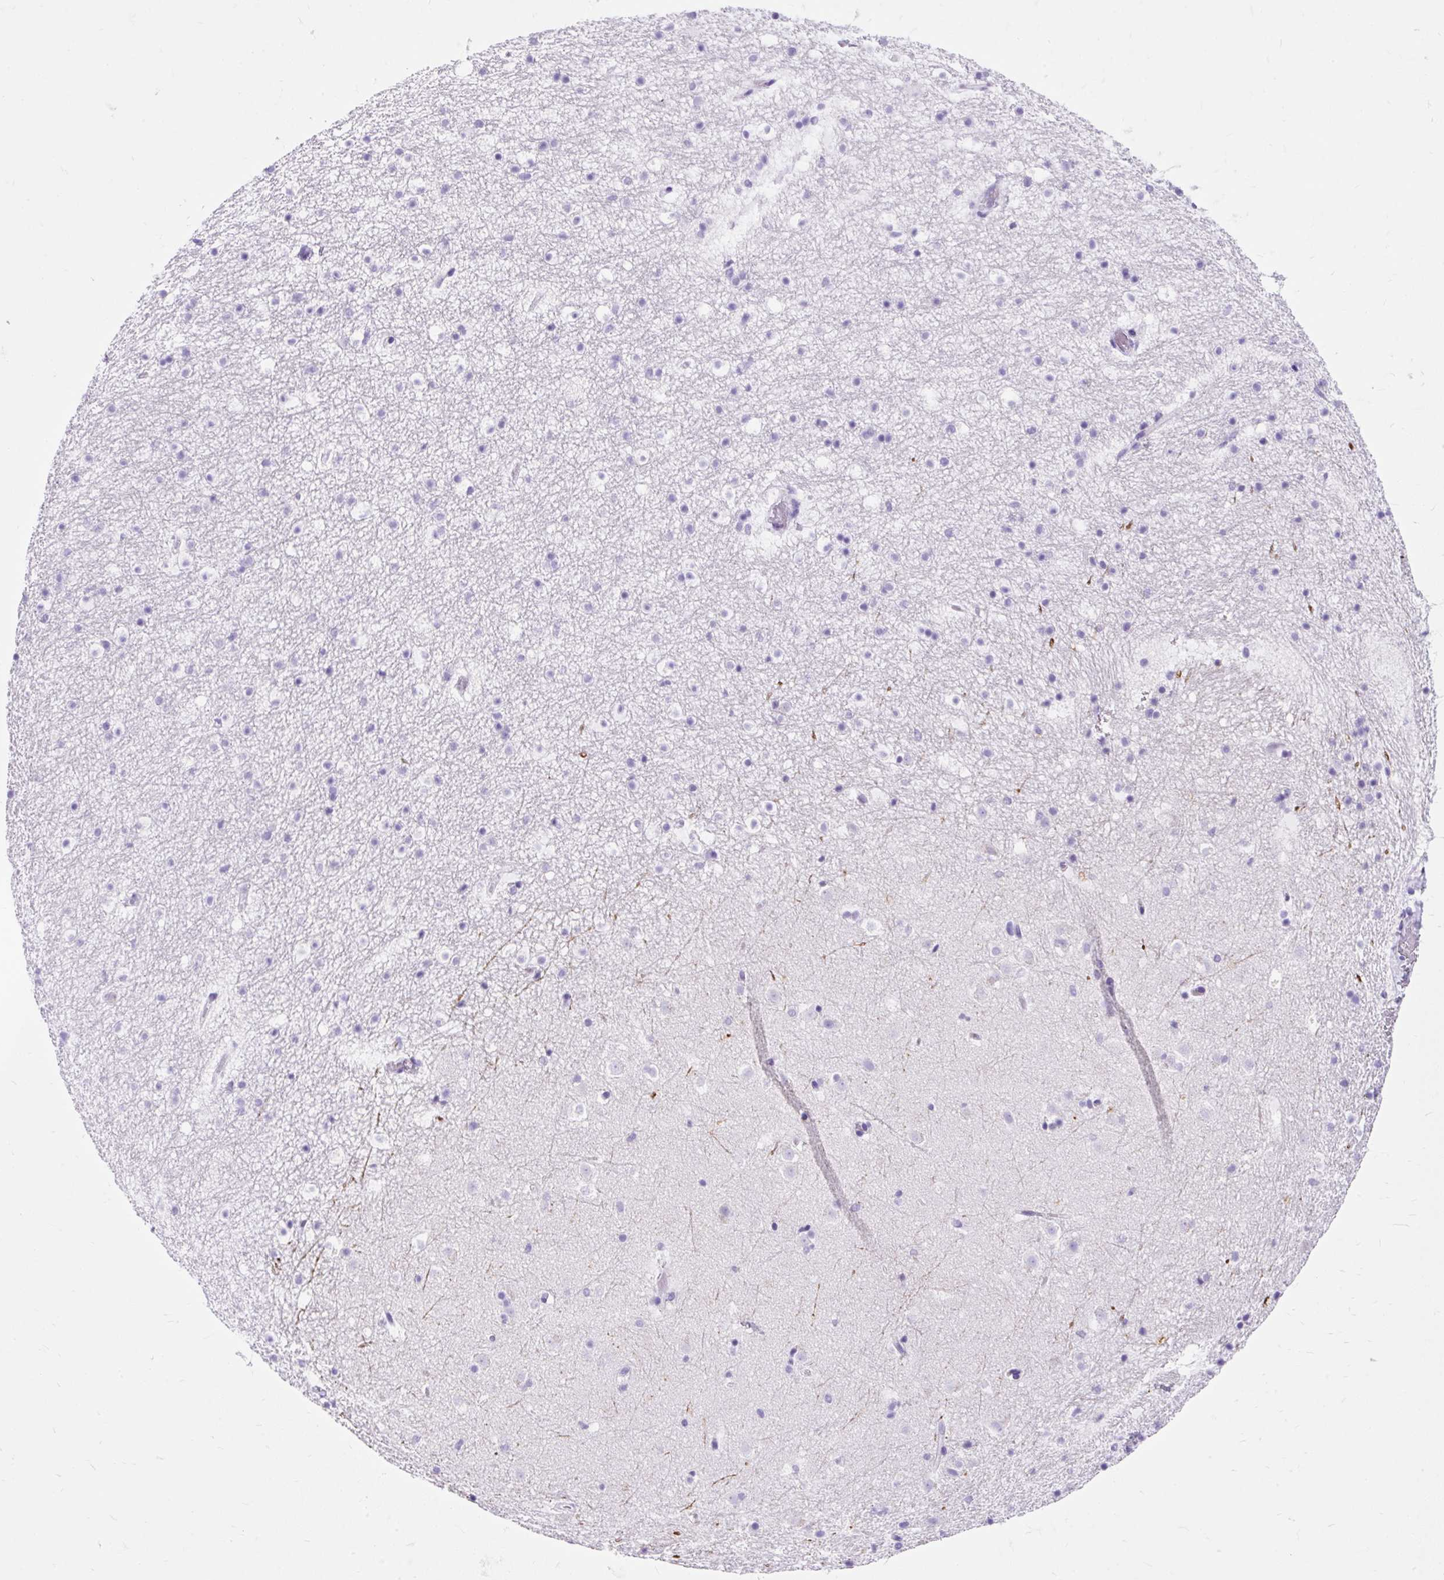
{"staining": {"intensity": "negative", "quantity": "none", "location": "none"}, "tissue": "caudate", "cell_type": "Glial cells", "image_type": "normal", "snomed": [{"axis": "morphology", "description": "Normal tissue, NOS"}, {"axis": "topography", "description": "Lateral ventricle wall"}], "caption": "IHC of benign caudate reveals no positivity in glial cells.", "gene": "PVALB", "patient": {"sex": "male", "age": 37}}